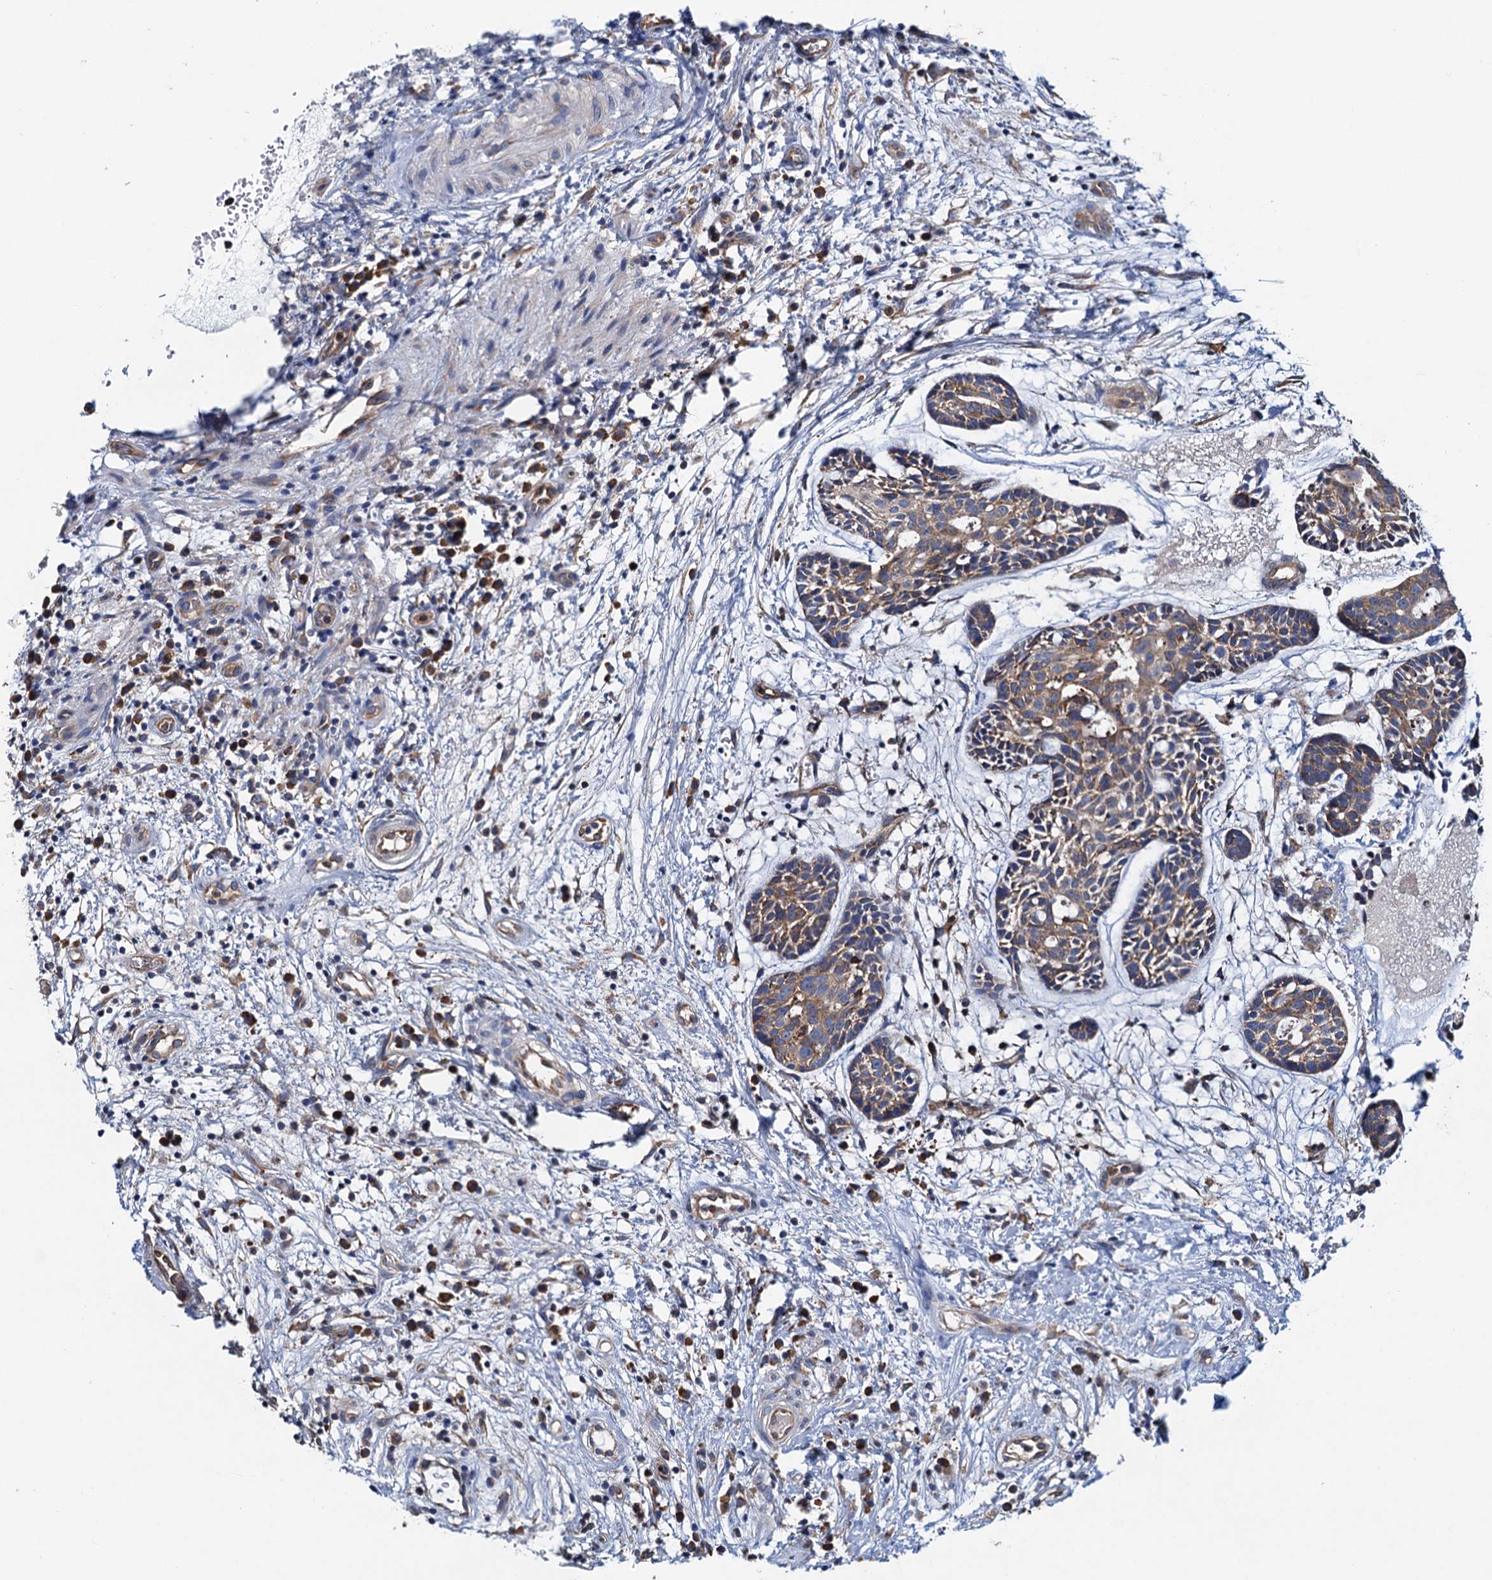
{"staining": {"intensity": "moderate", "quantity": "25%-75%", "location": "cytoplasmic/membranous"}, "tissue": "head and neck cancer", "cell_type": "Tumor cells", "image_type": "cancer", "snomed": [{"axis": "morphology", "description": "Adenocarcinoma, NOS"}, {"axis": "topography", "description": "Subcutis"}, {"axis": "topography", "description": "Head-Neck"}], "caption": "A brown stain highlights moderate cytoplasmic/membranous positivity of a protein in head and neck cancer (adenocarcinoma) tumor cells.", "gene": "ADCY9", "patient": {"sex": "female", "age": 73}}